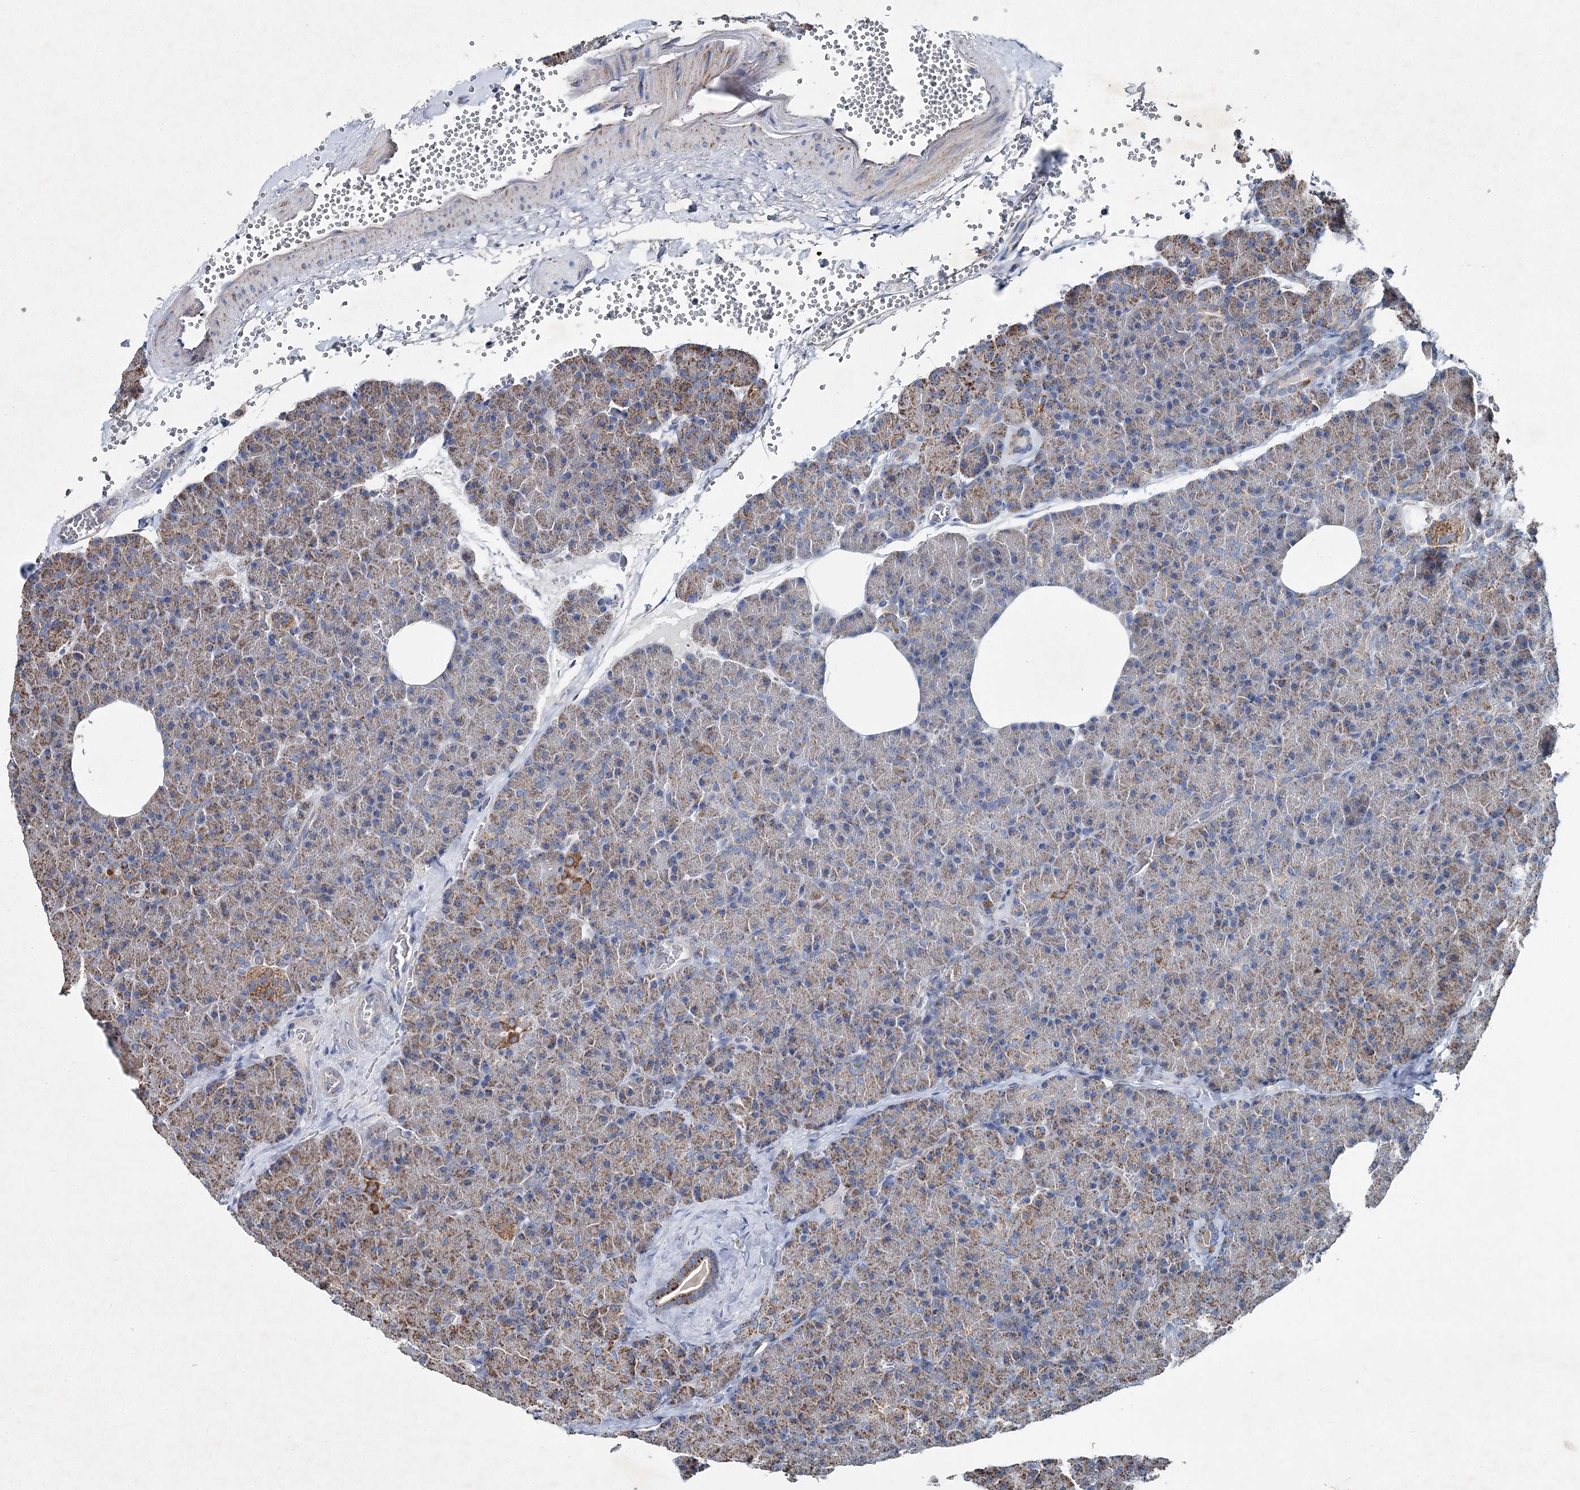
{"staining": {"intensity": "moderate", "quantity": "25%-75%", "location": "cytoplasmic/membranous"}, "tissue": "pancreas", "cell_type": "Exocrine glandular cells", "image_type": "normal", "snomed": [{"axis": "morphology", "description": "Normal tissue, NOS"}, {"axis": "morphology", "description": "Carcinoid, malignant, NOS"}, {"axis": "topography", "description": "Pancreas"}], "caption": "Immunohistochemical staining of normal pancreas shows moderate cytoplasmic/membranous protein expression in about 25%-75% of exocrine glandular cells.", "gene": "SPAG16", "patient": {"sex": "female", "age": 35}}